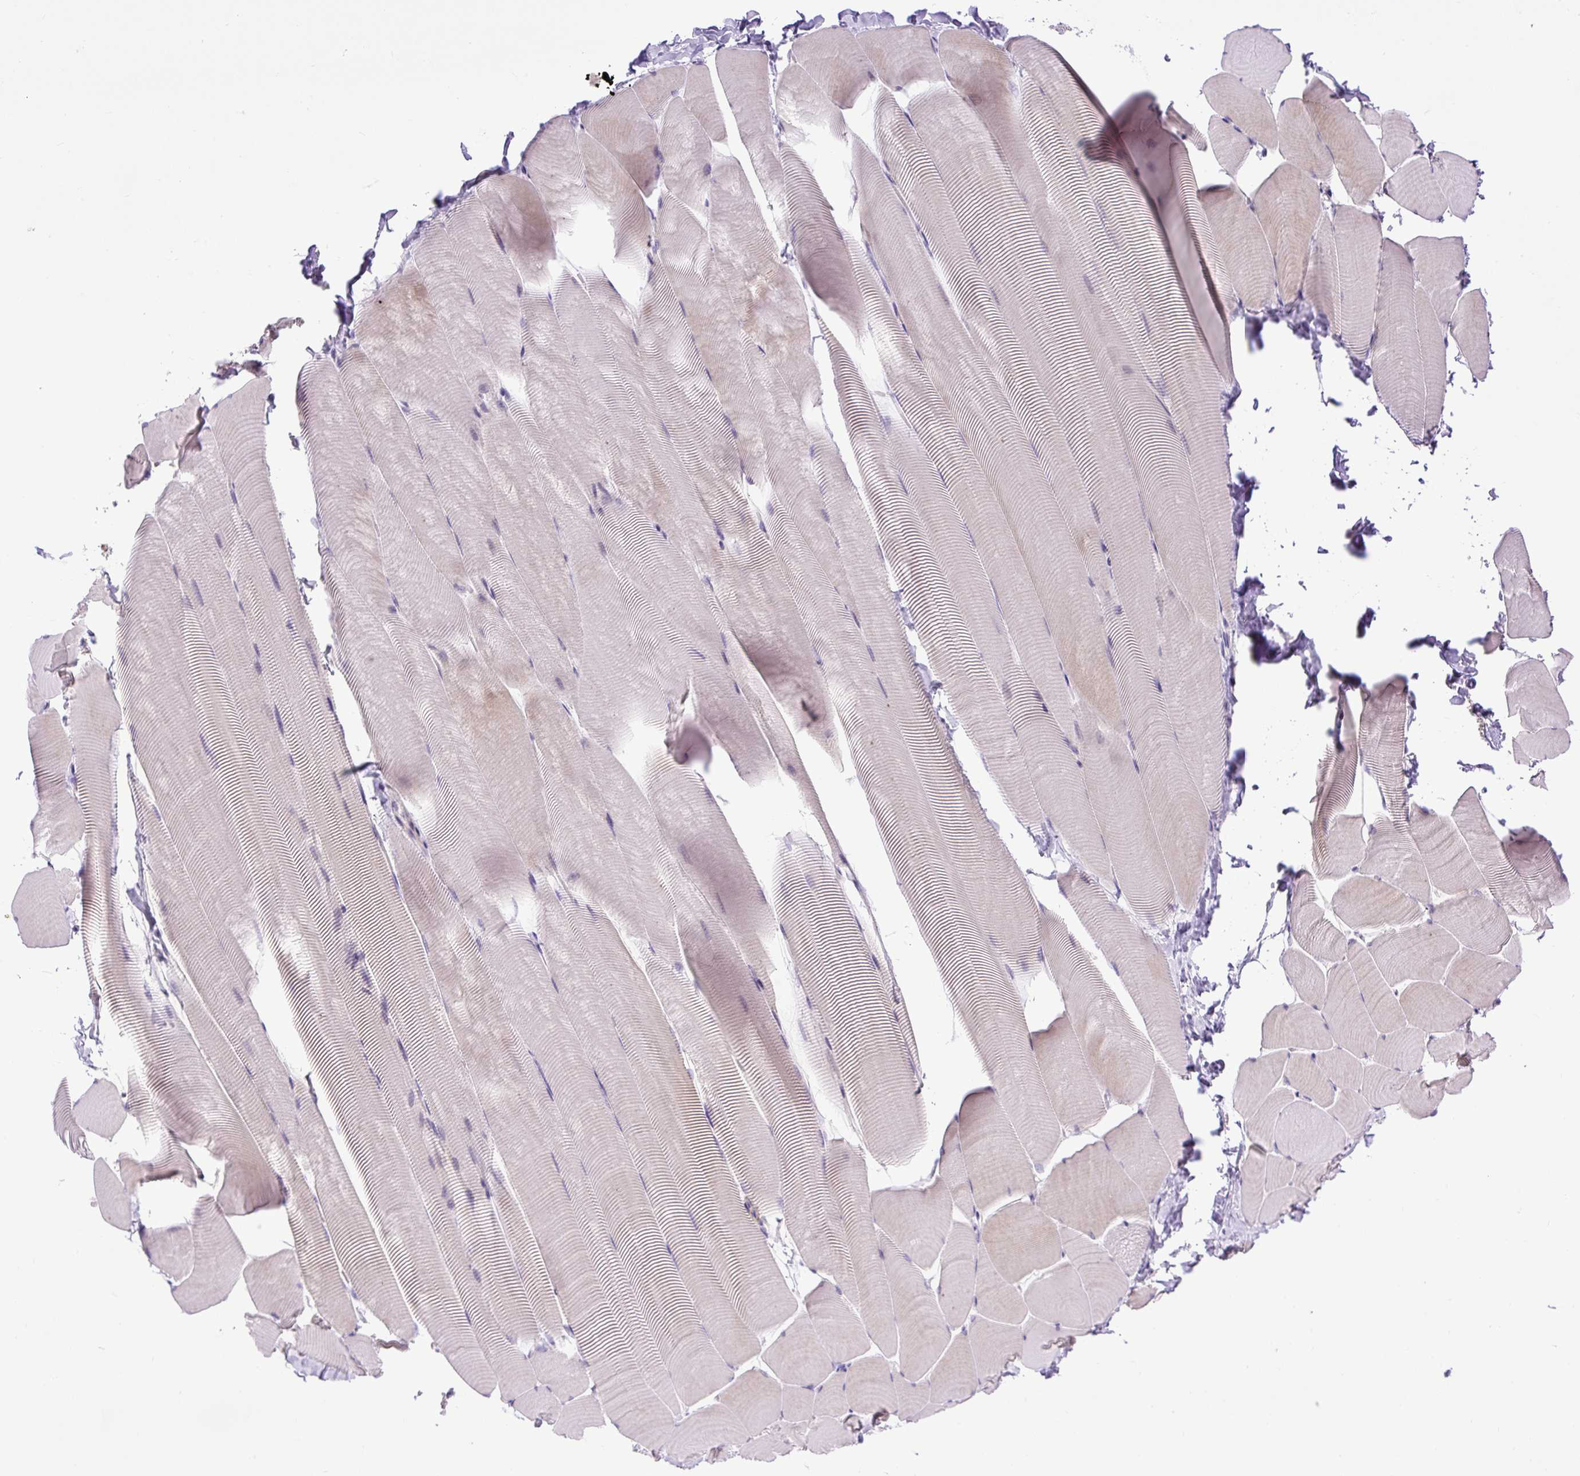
{"staining": {"intensity": "weak", "quantity": "<25%", "location": "cytoplasmic/membranous"}, "tissue": "skeletal muscle", "cell_type": "Myocytes", "image_type": "normal", "snomed": [{"axis": "morphology", "description": "Normal tissue, NOS"}, {"axis": "topography", "description": "Skeletal muscle"}], "caption": "This is a photomicrograph of IHC staining of unremarkable skeletal muscle, which shows no positivity in myocytes. The staining is performed using DAB (3,3'-diaminobenzidine) brown chromogen with nuclei counter-stained in using hematoxylin.", "gene": "VWA7", "patient": {"sex": "male", "age": 25}}